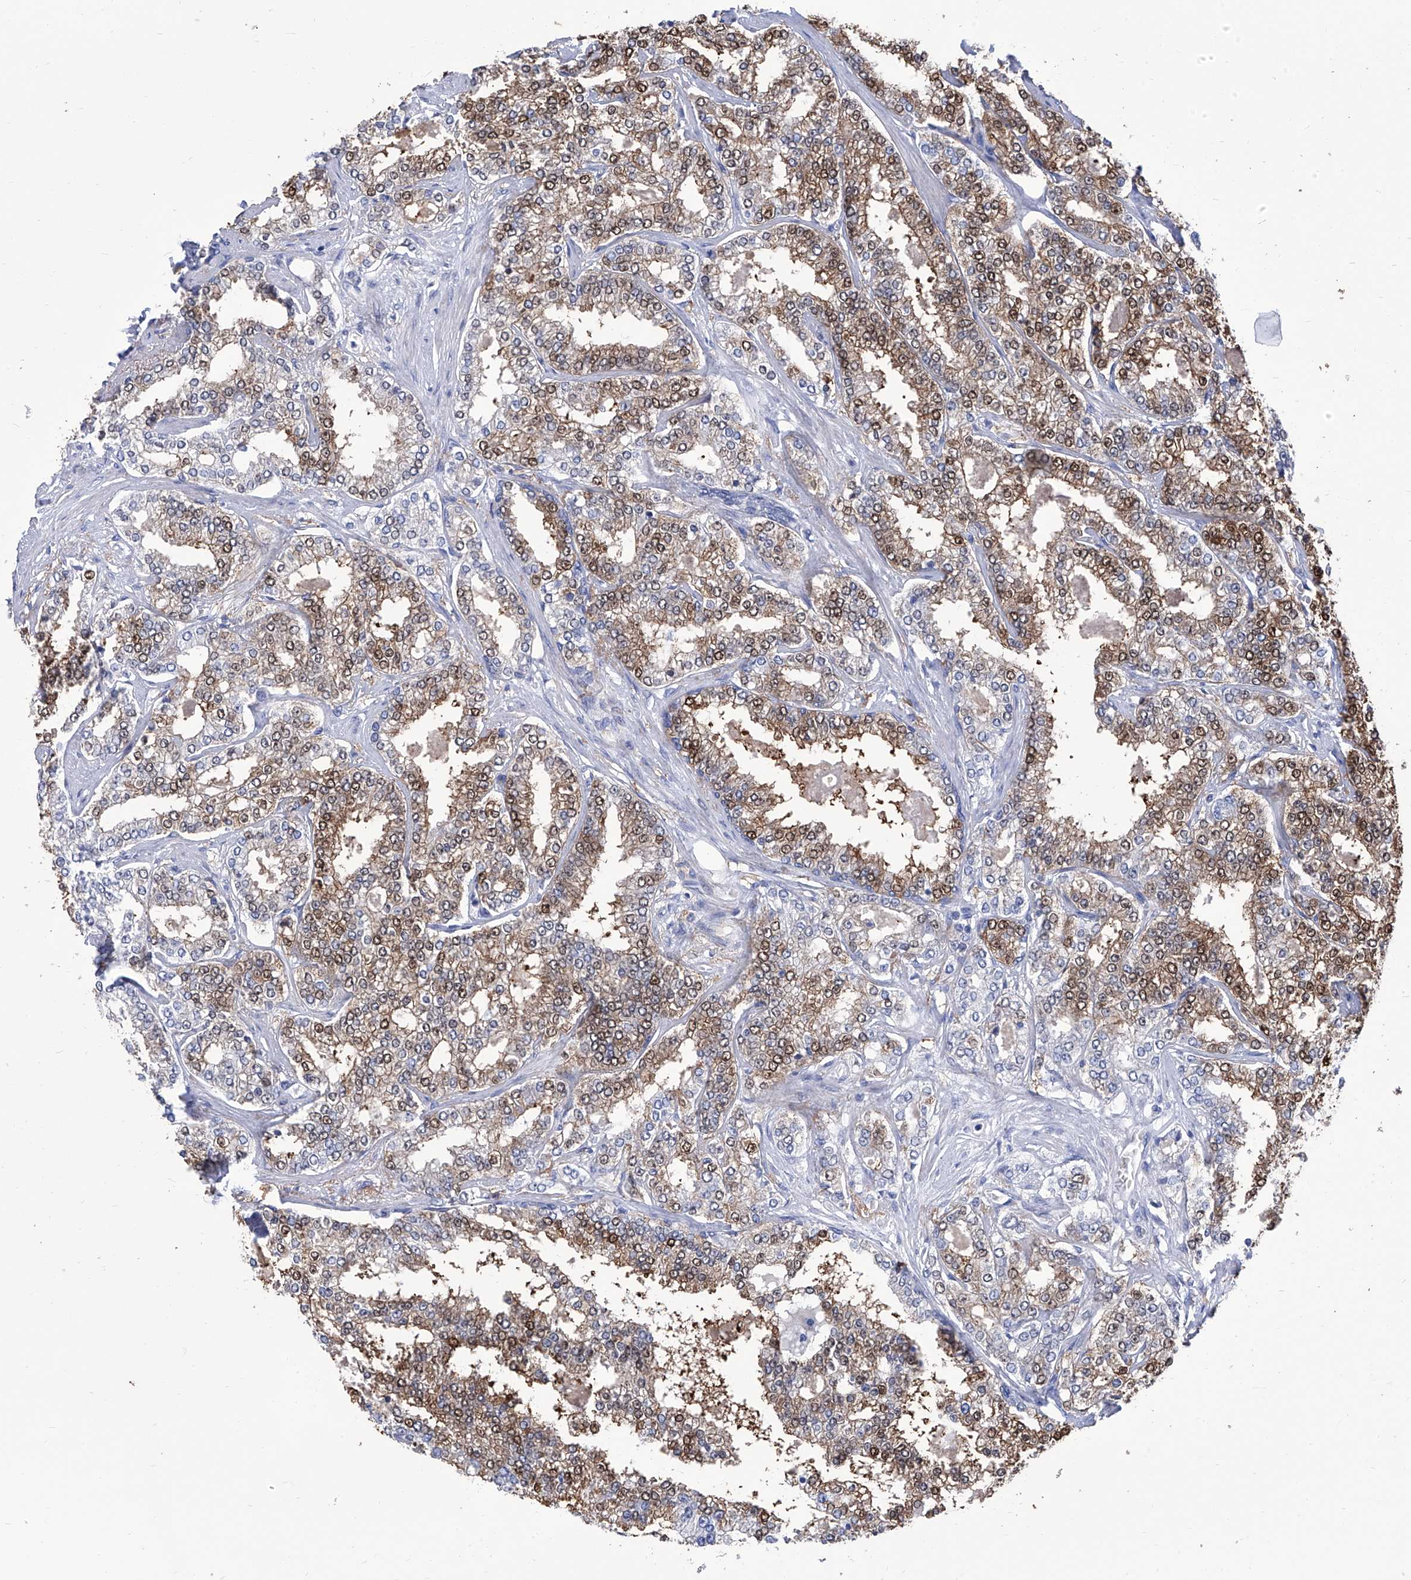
{"staining": {"intensity": "moderate", "quantity": ">75%", "location": "cytoplasmic/membranous,nuclear"}, "tissue": "prostate cancer", "cell_type": "Tumor cells", "image_type": "cancer", "snomed": [{"axis": "morphology", "description": "Normal tissue, NOS"}, {"axis": "morphology", "description": "Adenocarcinoma, High grade"}, {"axis": "topography", "description": "Prostate"}], "caption": "The immunohistochemical stain labels moderate cytoplasmic/membranous and nuclear expression in tumor cells of prostate cancer tissue. (IHC, brightfield microscopy, high magnification).", "gene": "SMS", "patient": {"sex": "male", "age": 83}}